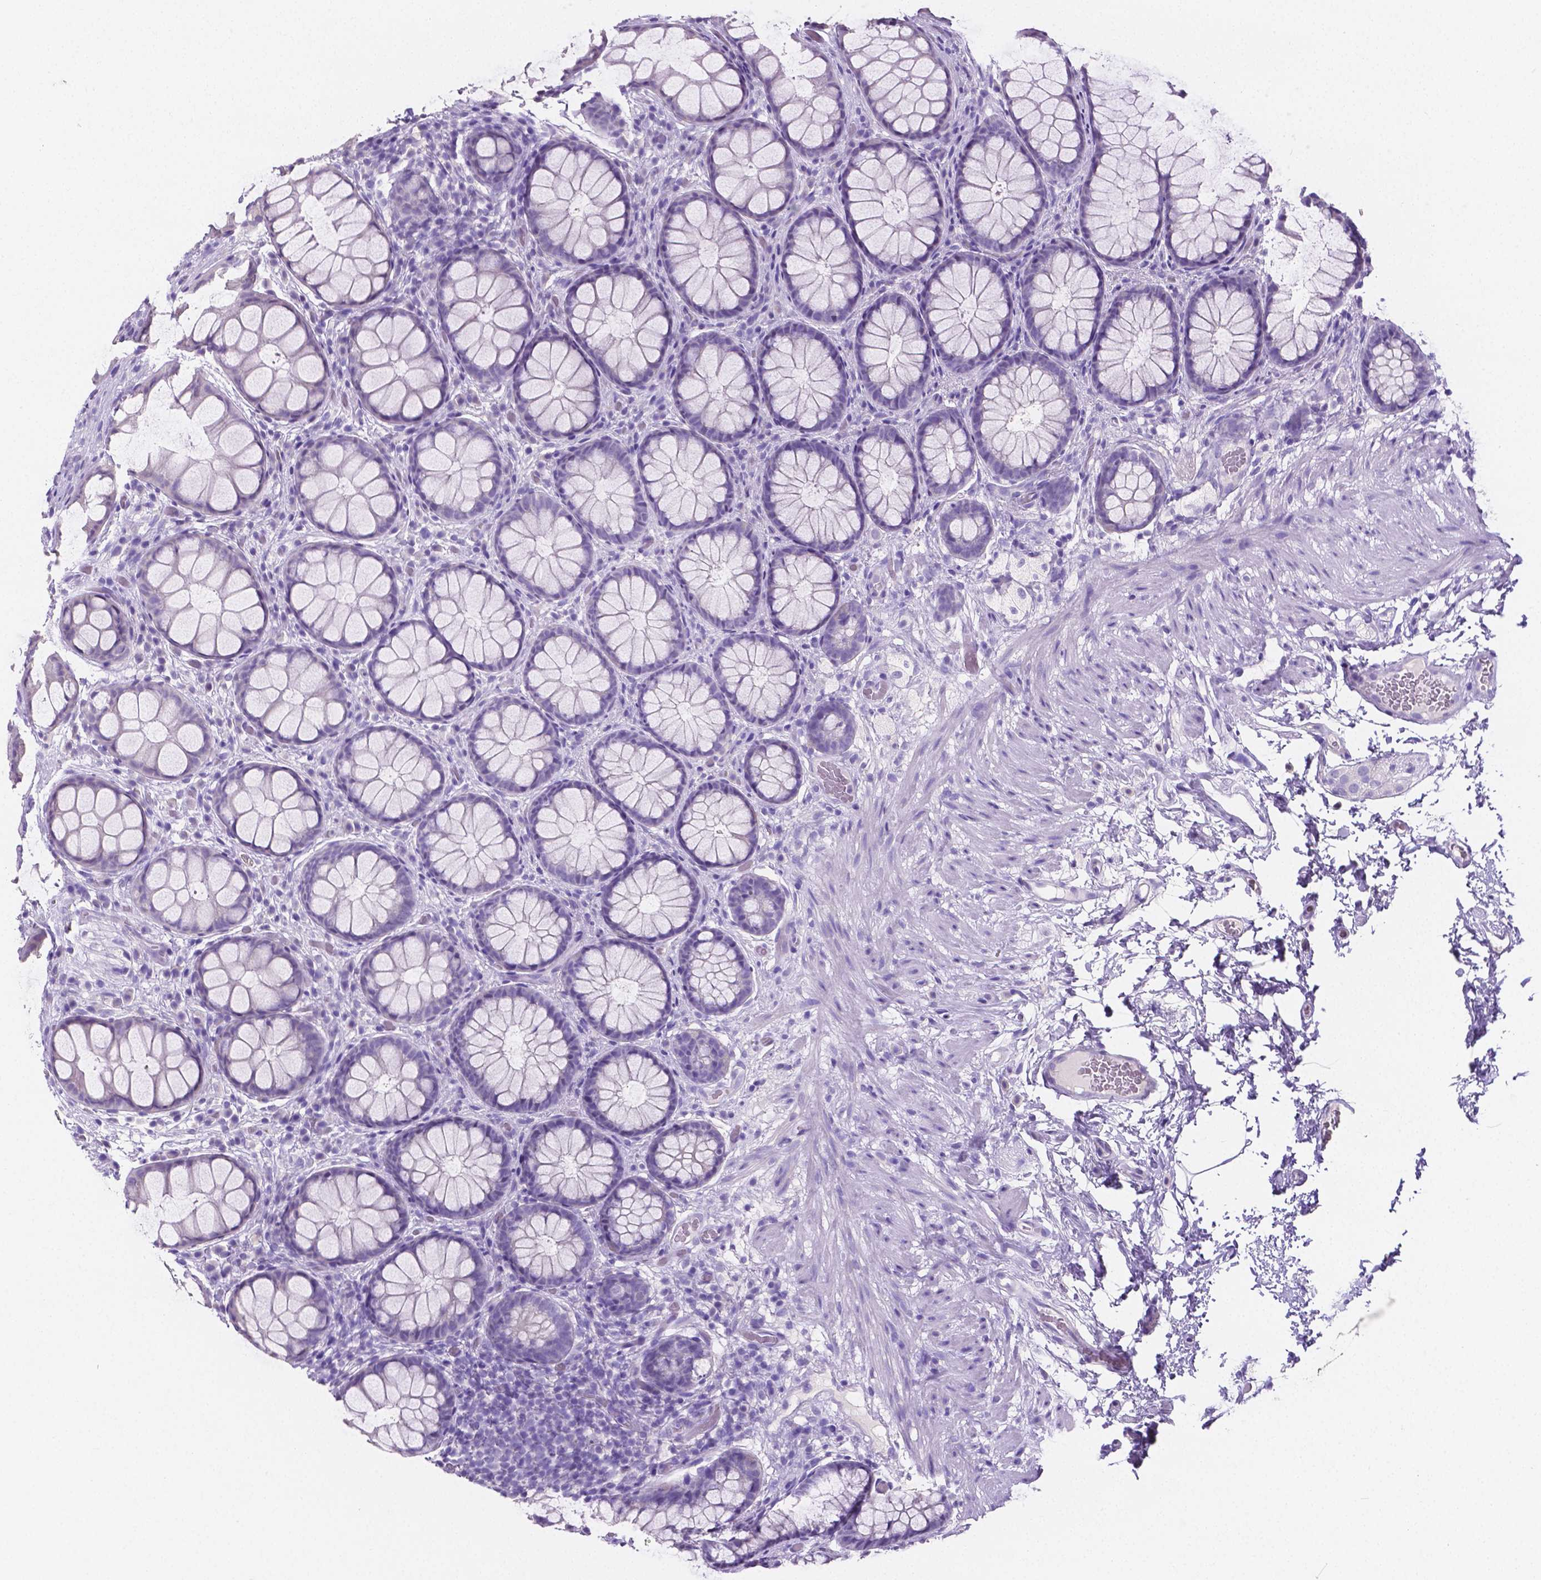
{"staining": {"intensity": "negative", "quantity": "none", "location": "none"}, "tissue": "rectum", "cell_type": "Glandular cells", "image_type": "normal", "snomed": [{"axis": "morphology", "description": "Normal tissue, NOS"}, {"axis": "topography", "description": "Rectum"}], "caption": "Immunohistochemistry of unremarkable human rectum reveals no positivity in glandular cells.", "gene": "SLC22A2", "patient": {"sex": "female", "age": 62}}